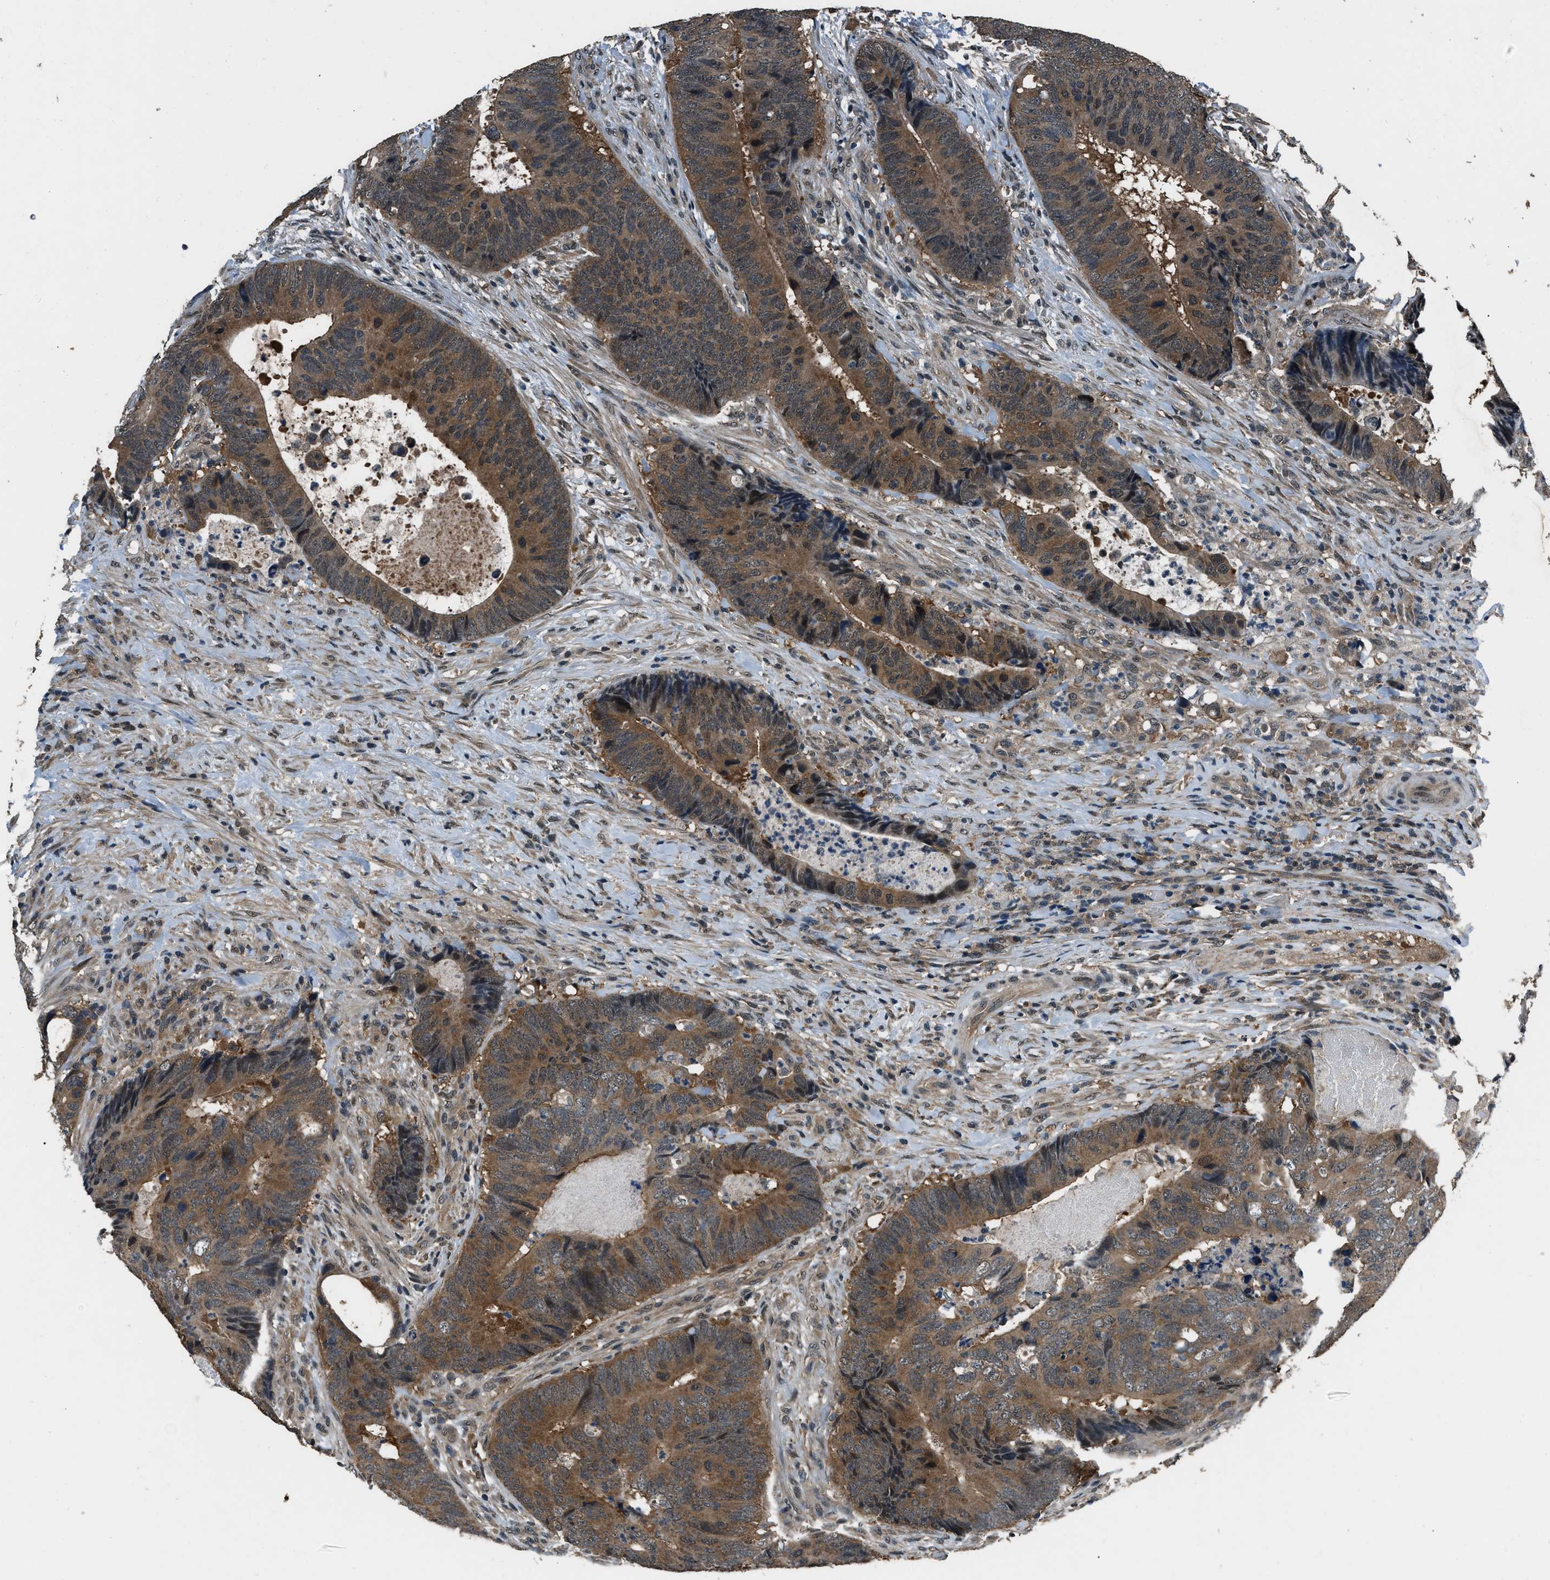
{"staining": {"intensity": "moderate", "quantity": ">75%", "location": "cytoplasmic/membranous"}, "tissue": "colorectal cancer", "cell_type": "Tumor cells", "image_type": "cancer", "snomed": [{"axis": "morphology", "description": "Adenocarcinoma, NOS"}, {"axis": "topography", "description": "Colon"}], "caption": "High-power microscopy captured an IHC image of colorectal cancer (adenocarcinoma), revealing moderate cytoplasmic/membranous staining in about >75% of tumor cells.", "gene": "NUDCD3", "patient": {"sex": "male", "age": 56}}